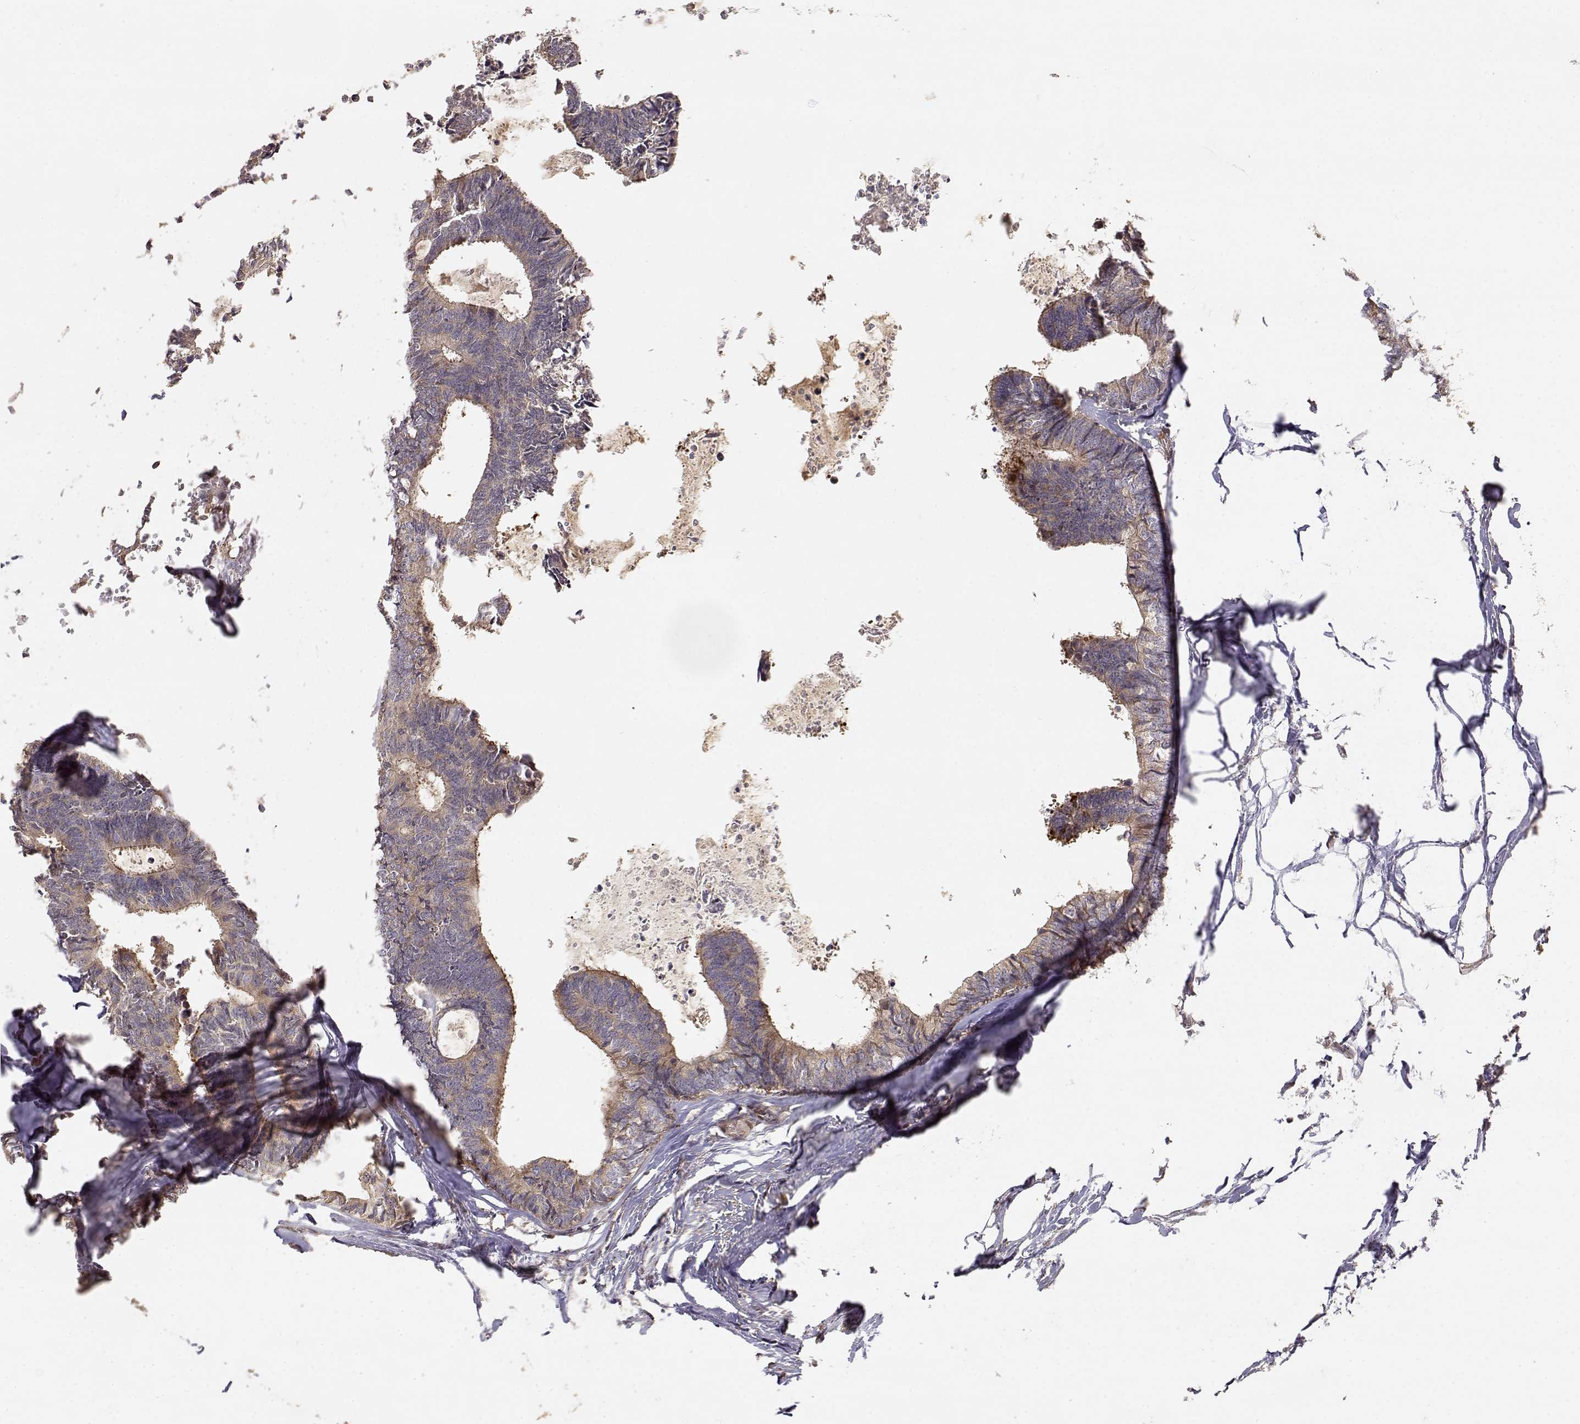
{"staining": {"intensity": "weak", "quantity": ">75%", "location": "cytoplasmic/membranous"}, "tissue": "colorectal cancer", "cell_type": "Tumor cells", "image_type": "cancer", "snomed": [{"axis": "morphology", "description": "Adenocarcinoma, NOS"}, {"axis": "topography", "description": "Colon"}, {"axis": "topography", "description": "Rectum"}], "caption": "Immunohistochemistry (DAB (3,3'-diaminobenzidine)) staining of human colorectal adenocarcinoma displays weak cytoplasmic/membranous protein staining in about >75% of tumor cells.", "gene": "PICK1", "patient": {"sex": "male", "age": 57}}